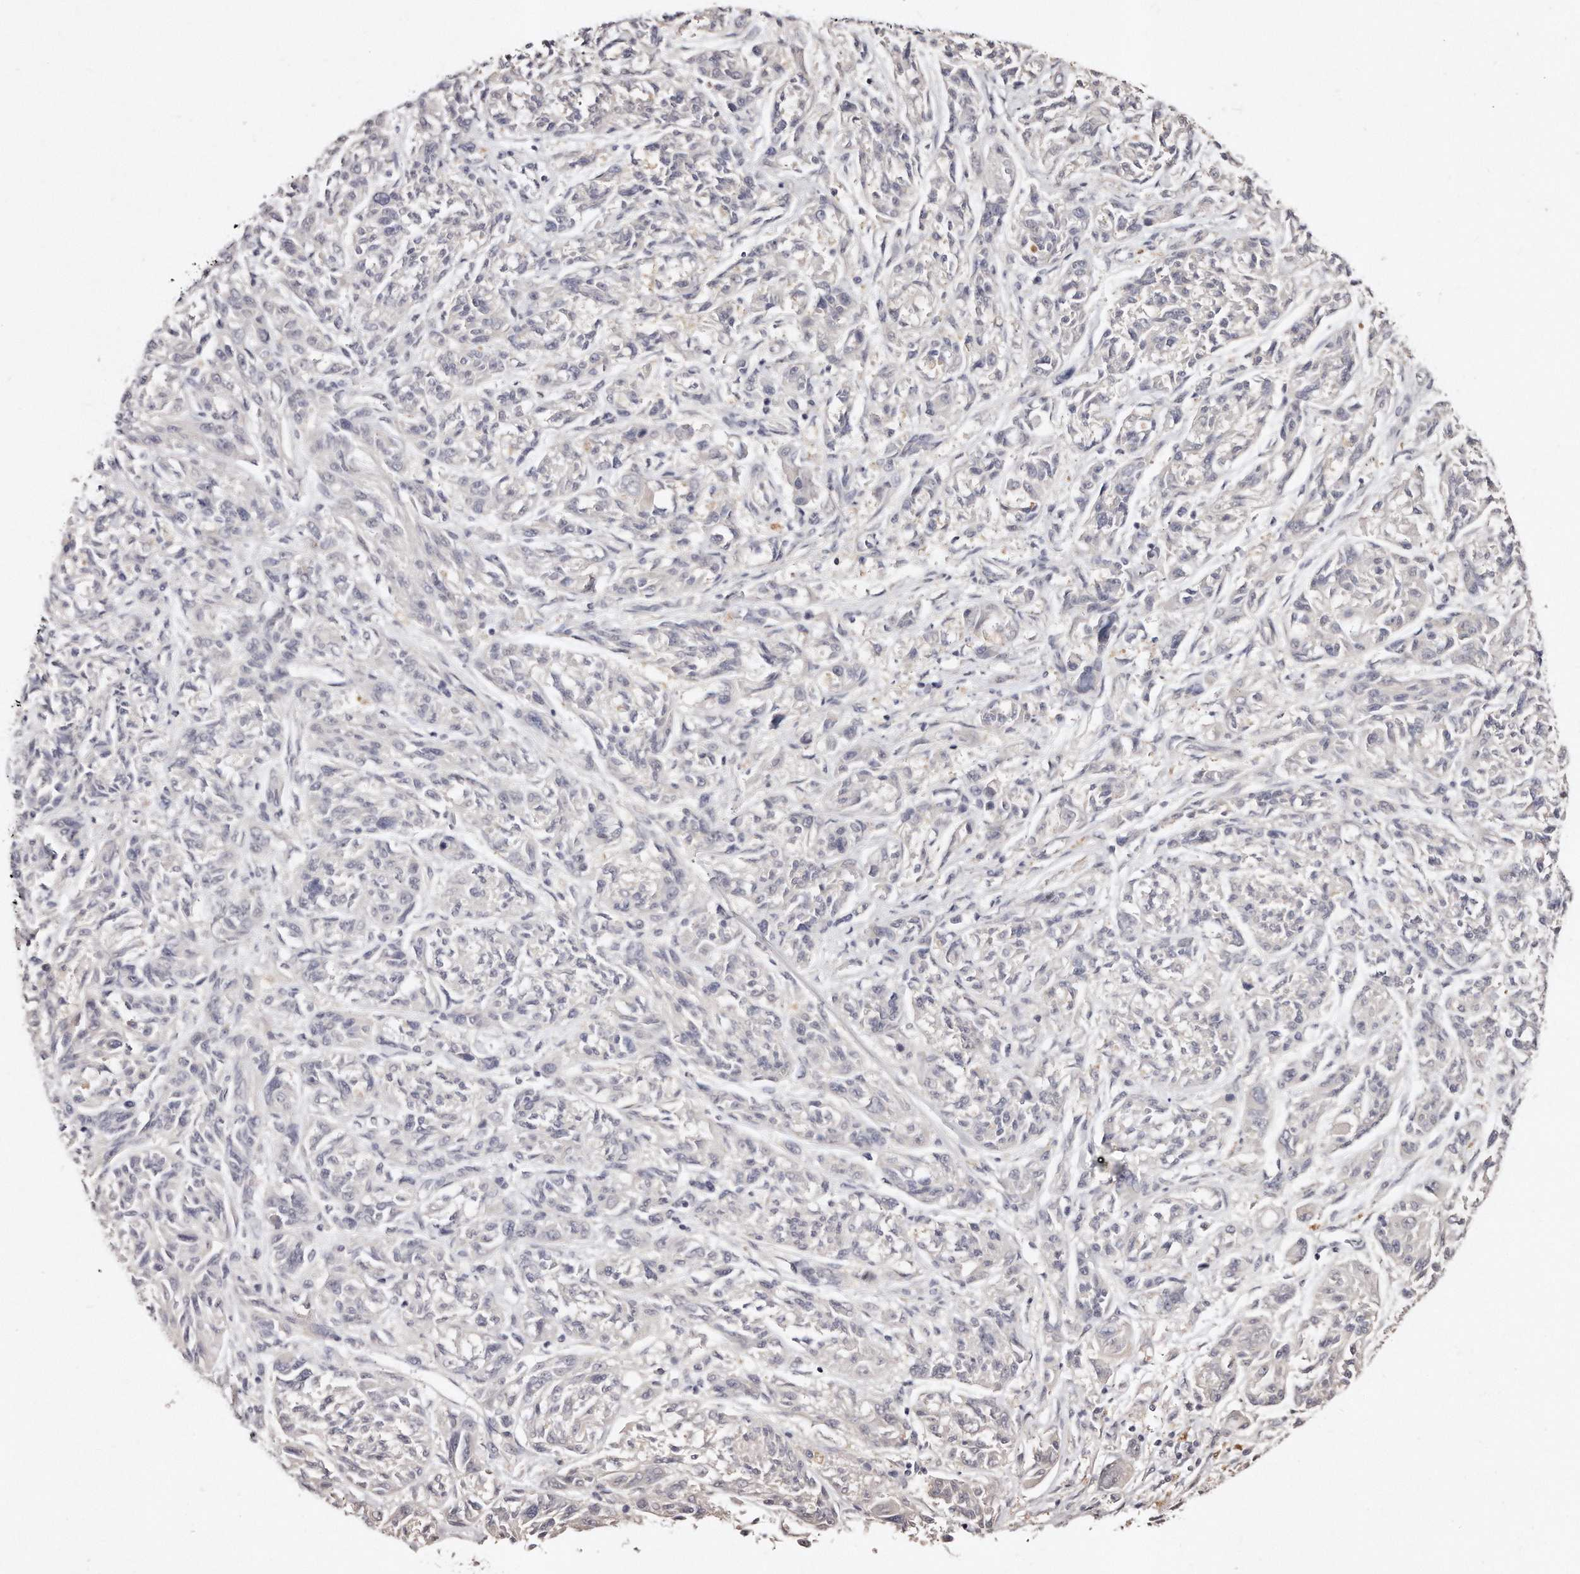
{"staining": {"intensity": "negative", "quantity": "none", "location": "none"}, "tissue": "melanoma", "cell_type": "Tumor cells", "image_type": "cancer", "snomed": [{"axis": "morphology", "description": "Malignant melanoma, NOS"}, {"axis": "topography", "description": "Skin"}], "caption": "Immunohistochemistry (IHC) of human malignant melanoma displays no expression in tumor cells.", "gene": "CASZ1", "patient": {"sex": "male", "age": 53}}